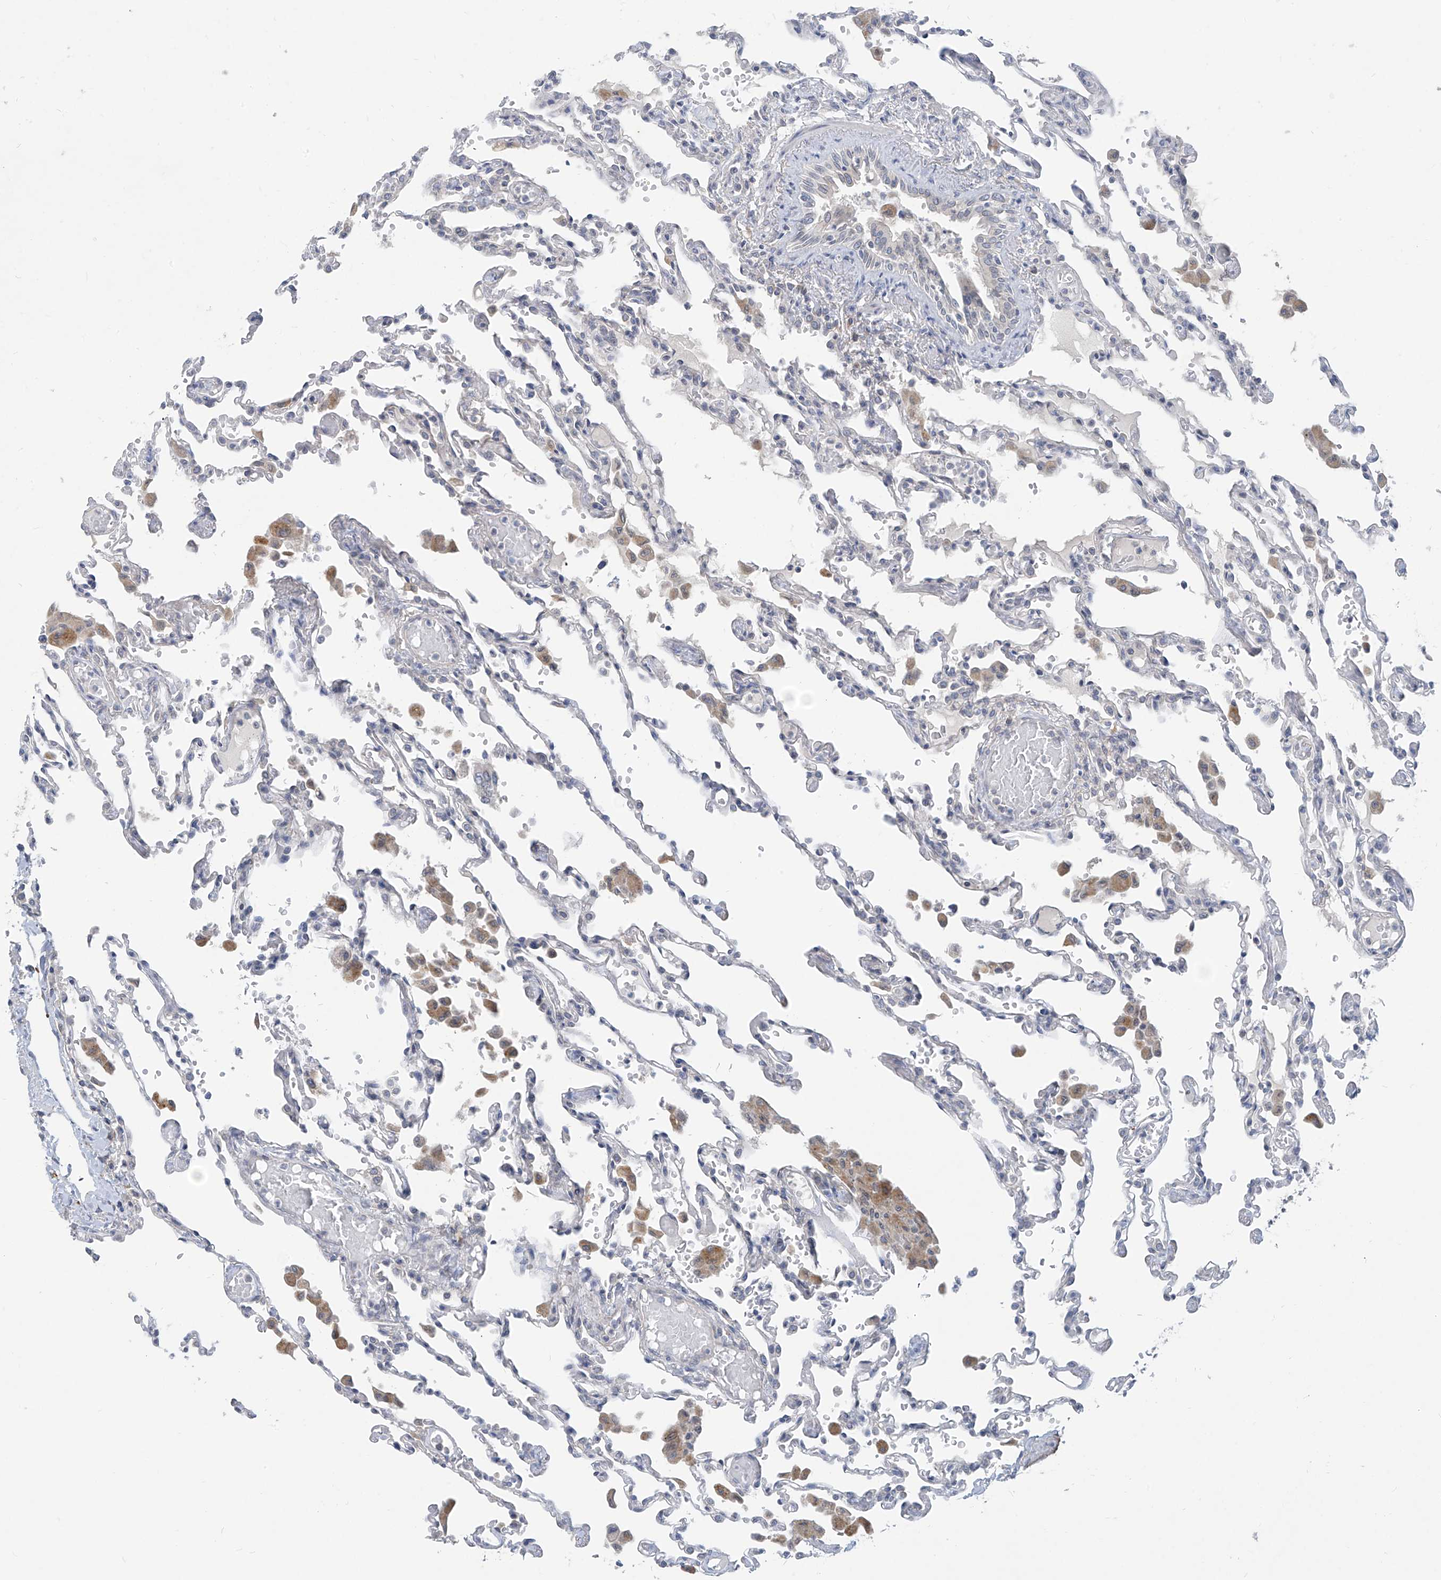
{"staining": {"intensity": "negative", "quantity": "none", "location": "none"}, "tissue": "lung", "cell_type": "Alveolar cells", "image_type": "normal", "snomed": [{"axis": "morphology", "description": "Normal tissue, NOS"}, {"axis": "topography", "description": "Bronchus"}, {"axis": "topography", "description": "Lung"}], "caption": "The image displays no significant positivity in alveolar cells of lung.", "gene": "KRTAP25", "patient": {"sex": "female", "age": 49}}